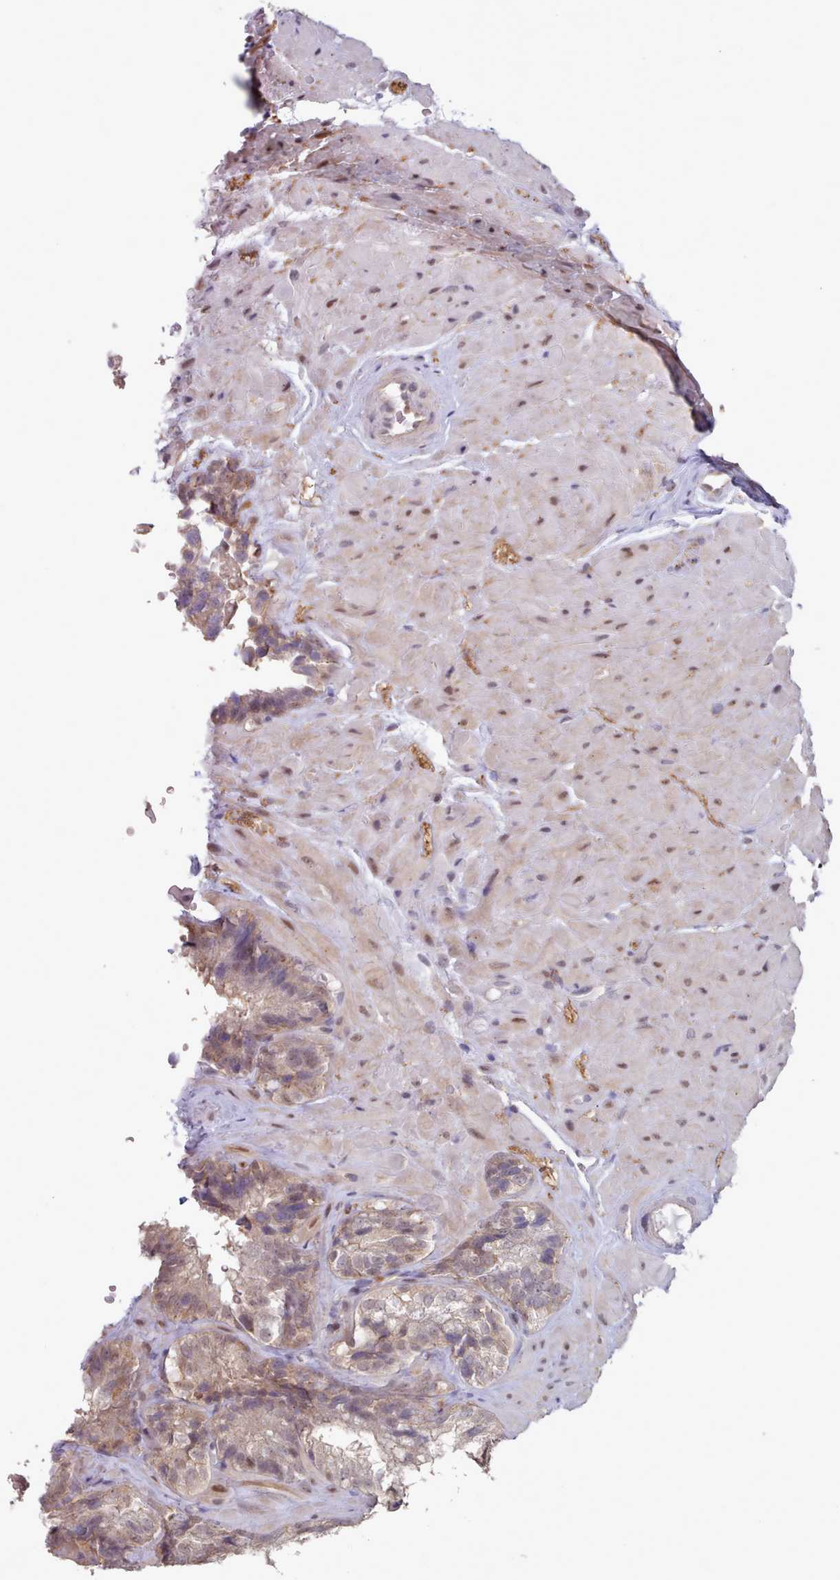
{"staining": {"intensity": "weak", "quantity": "<25%", "location": "nuclear"}, "tissue": "seminal vesicle", "cell_type": "Glandular cells", "image_type": "normal", "snomed": [{"axis": "morphology", "description": "Normal tissue, NOS"}, {"axis": "topography", "description": "Seminal veicle"}], "caption": "Immunohistochemical staining of unremarkable seminal vesicle exhibits no significant expression in glandular cells.", "gene": "CES3", "patient": {"sex": "male", "age": 58}}